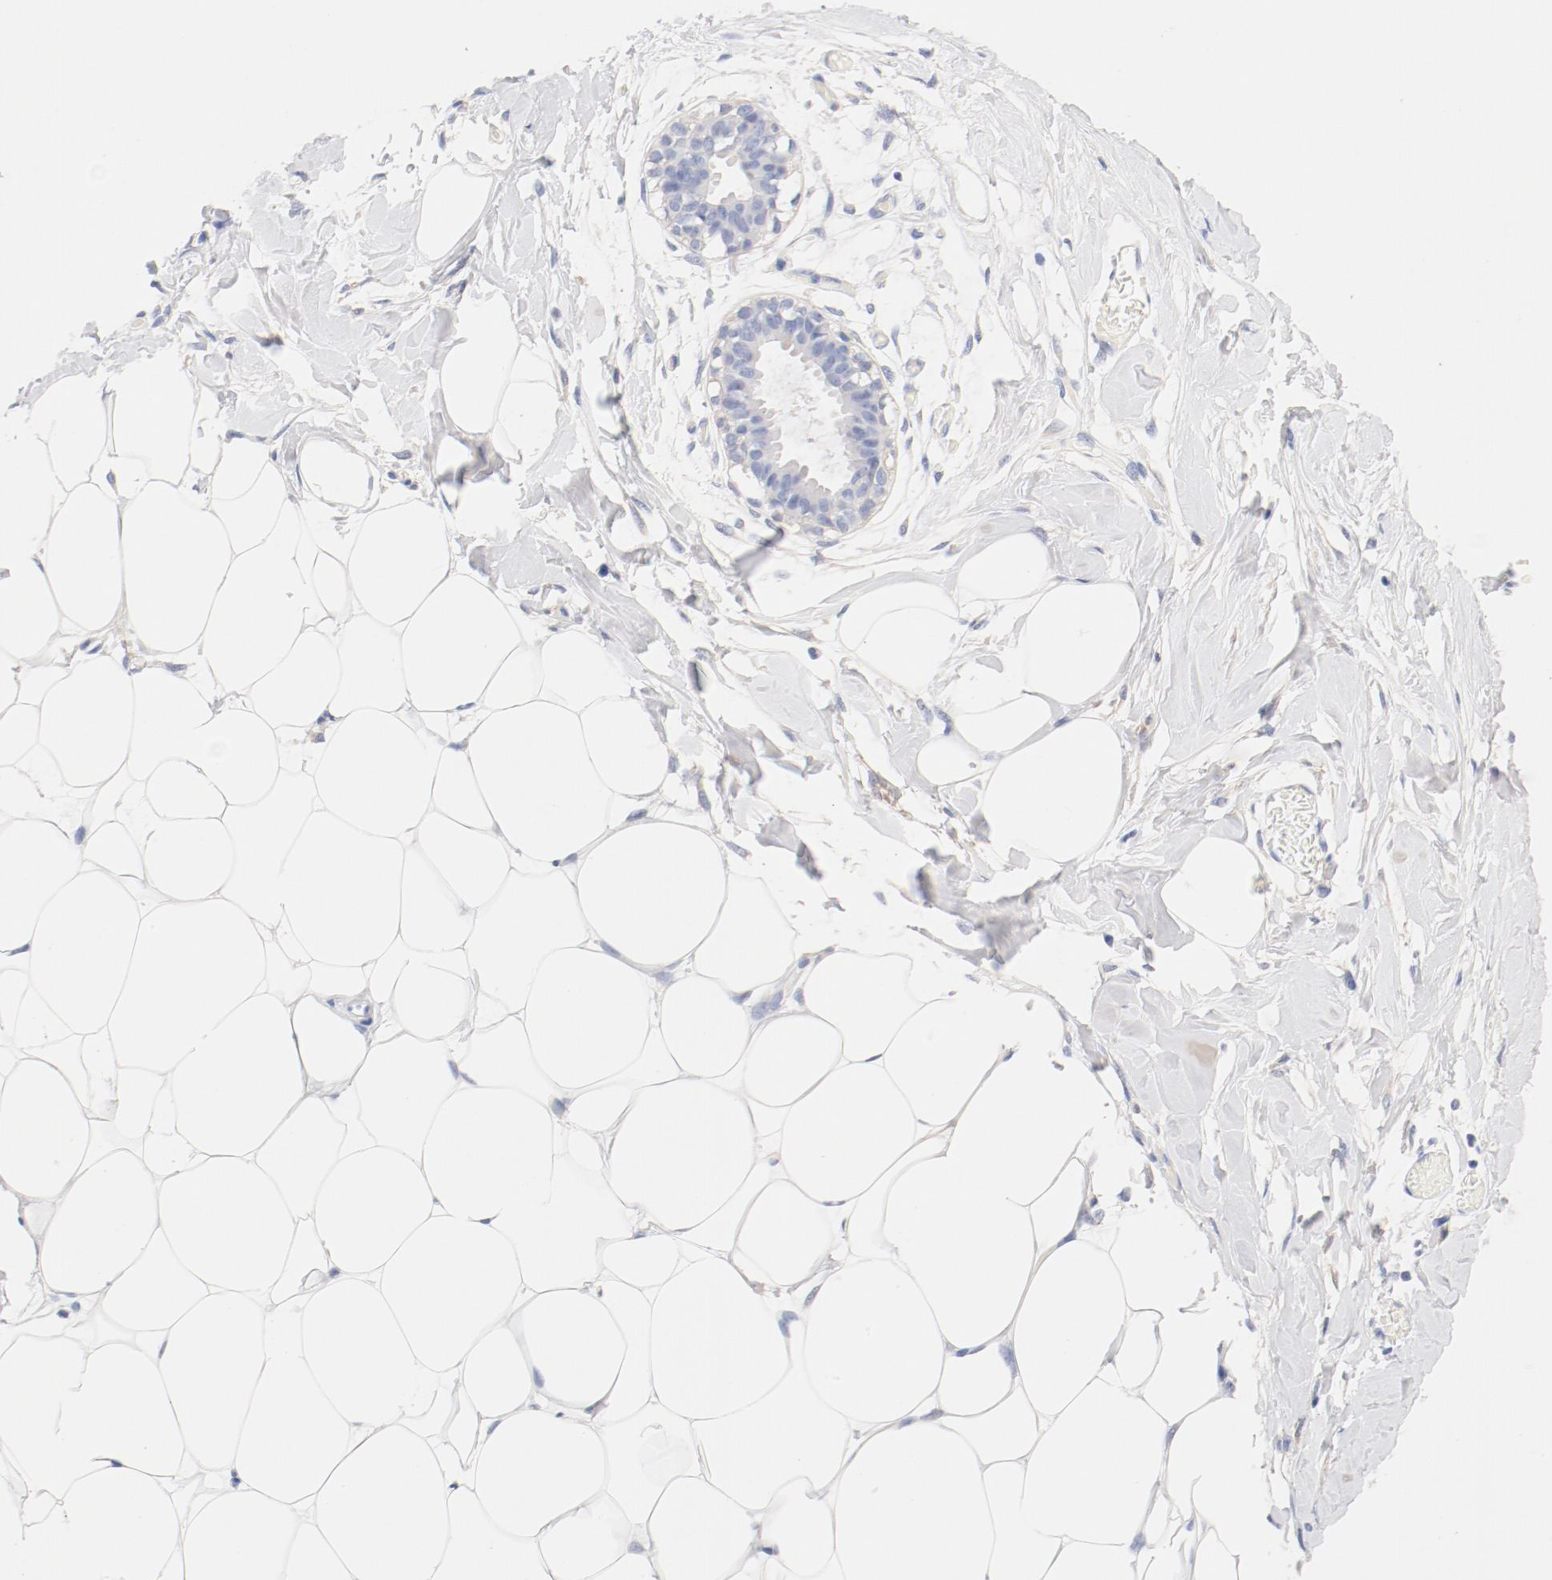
{"staining": {"intensity": "negative", "quantity": "none", "location": "none"}, "tissue": "breast", "cell_type": "Adipocytes", "image_type": "normal", "snomed": [{"axis": "morphology", "description": "Normal tissue, NOS"}, {"axis": "topography", "description": "Breast"}, {"axis": "topography", "description": "Adipose tissue"}], "caption": "High magnification brightfield microscopy of normal breast stained with DAB (3,3'-diaminobenzidine) (brown) and counterstained with hematoxylin (blue): adipocytes show no significant staining. Nuclei are stained in blue.", "gene": "HOMER1", "patient": {"sex": "female", "age": 25}}